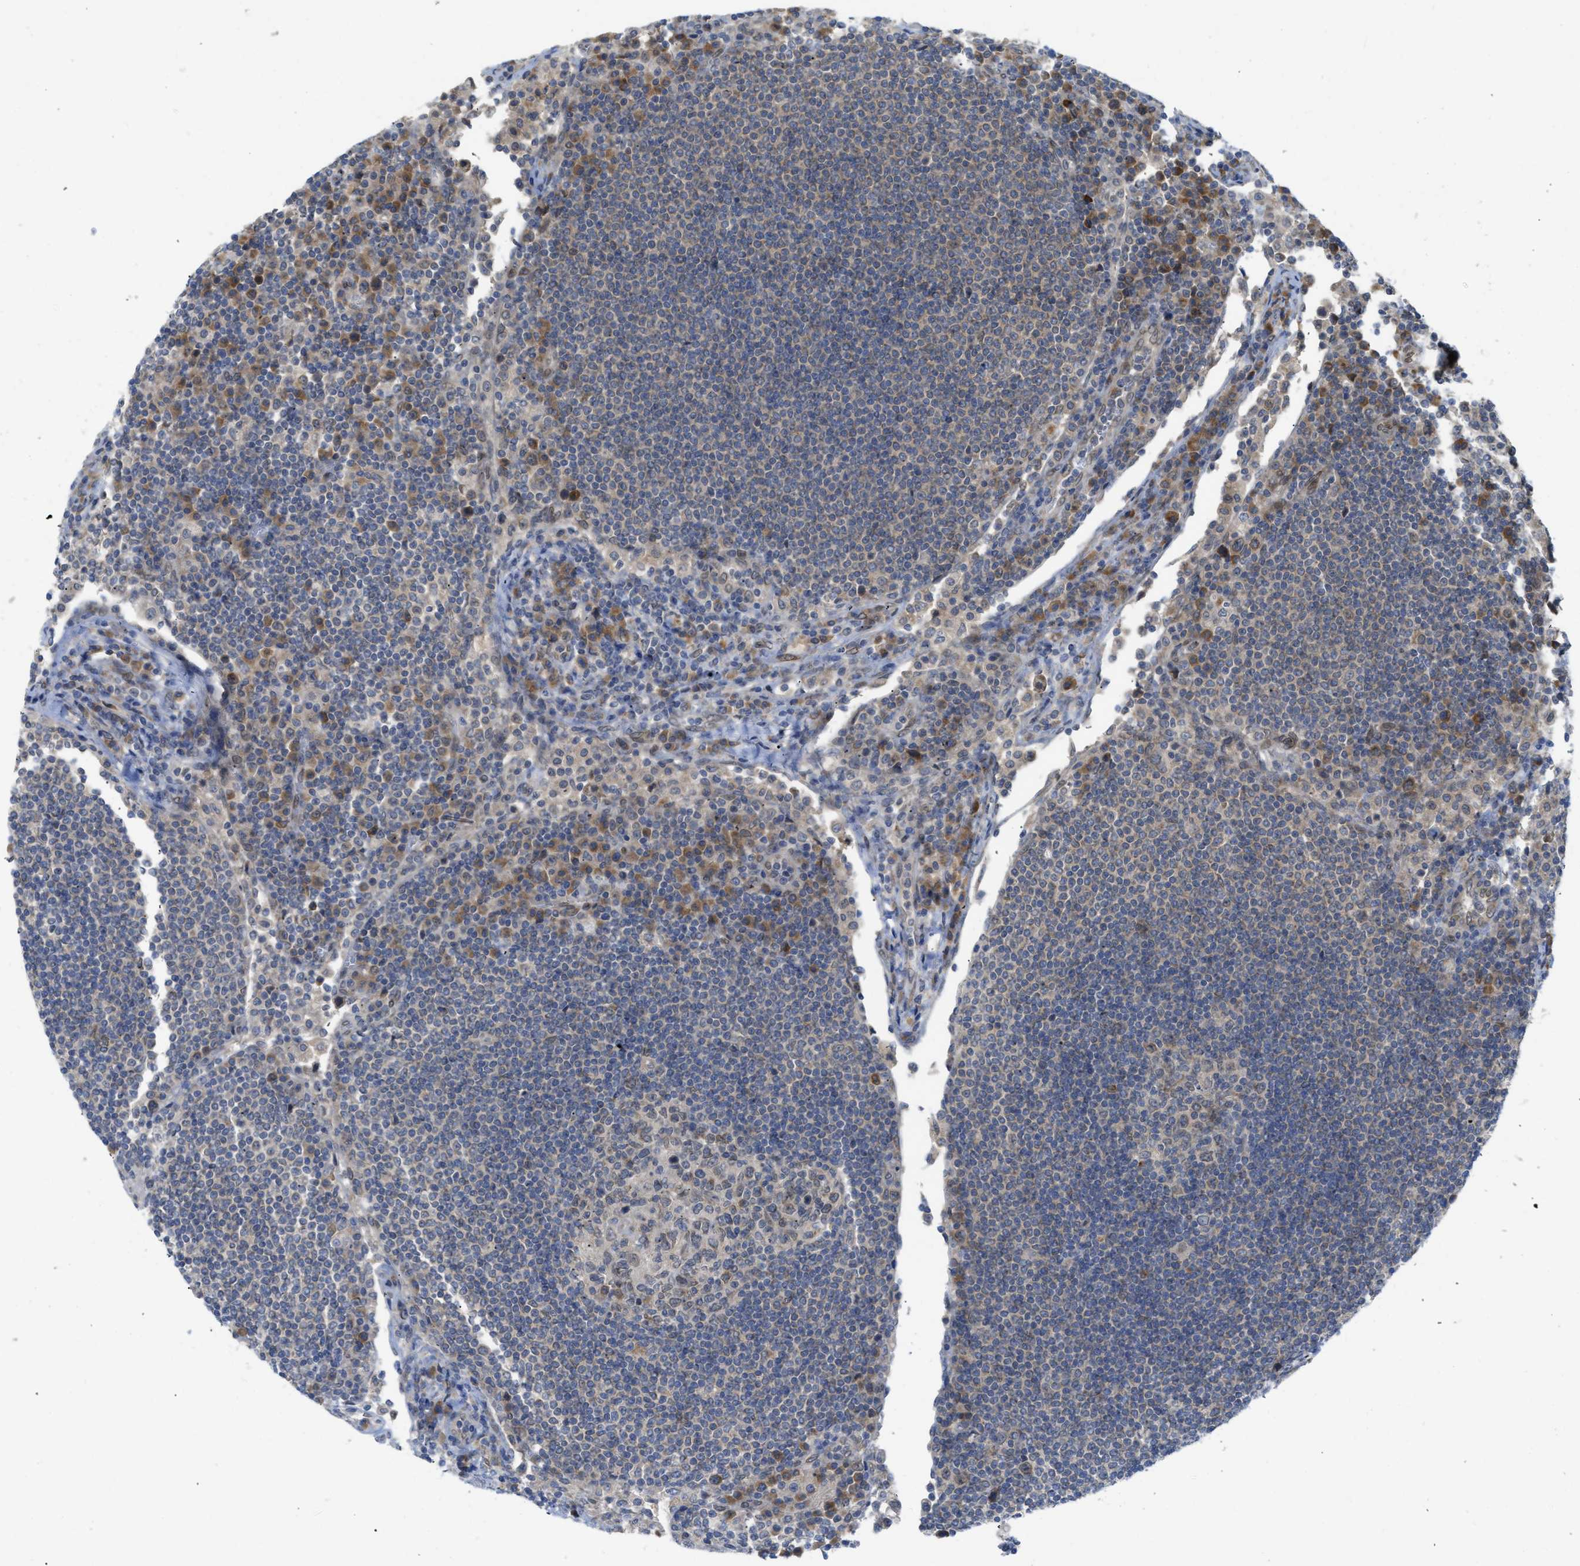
{"staining": {"intensity": "weak", "quantity": "<25%", "location": "cytoplasmic/membranous"}, "tissue": "lymph node", "cell_type": "Germinal center cells", "image_type": "normal", "snomed": [{"axis": "morphology", "description": "Normal tissue, NOS"}, {"axis": "topography", "description": "Lymph node"}], "caption": "IHC image of benign lymph node stained for a protein (brown), which exhibits no staining in germinal center cells. (DAB (3,3'-diaminobenzidine) immunohistochemistry (IHC) visualized using brightfield microscopy, high magnification).", "gene": "EIF2AK3", "patient": {"sex": "female", "age": 53}}